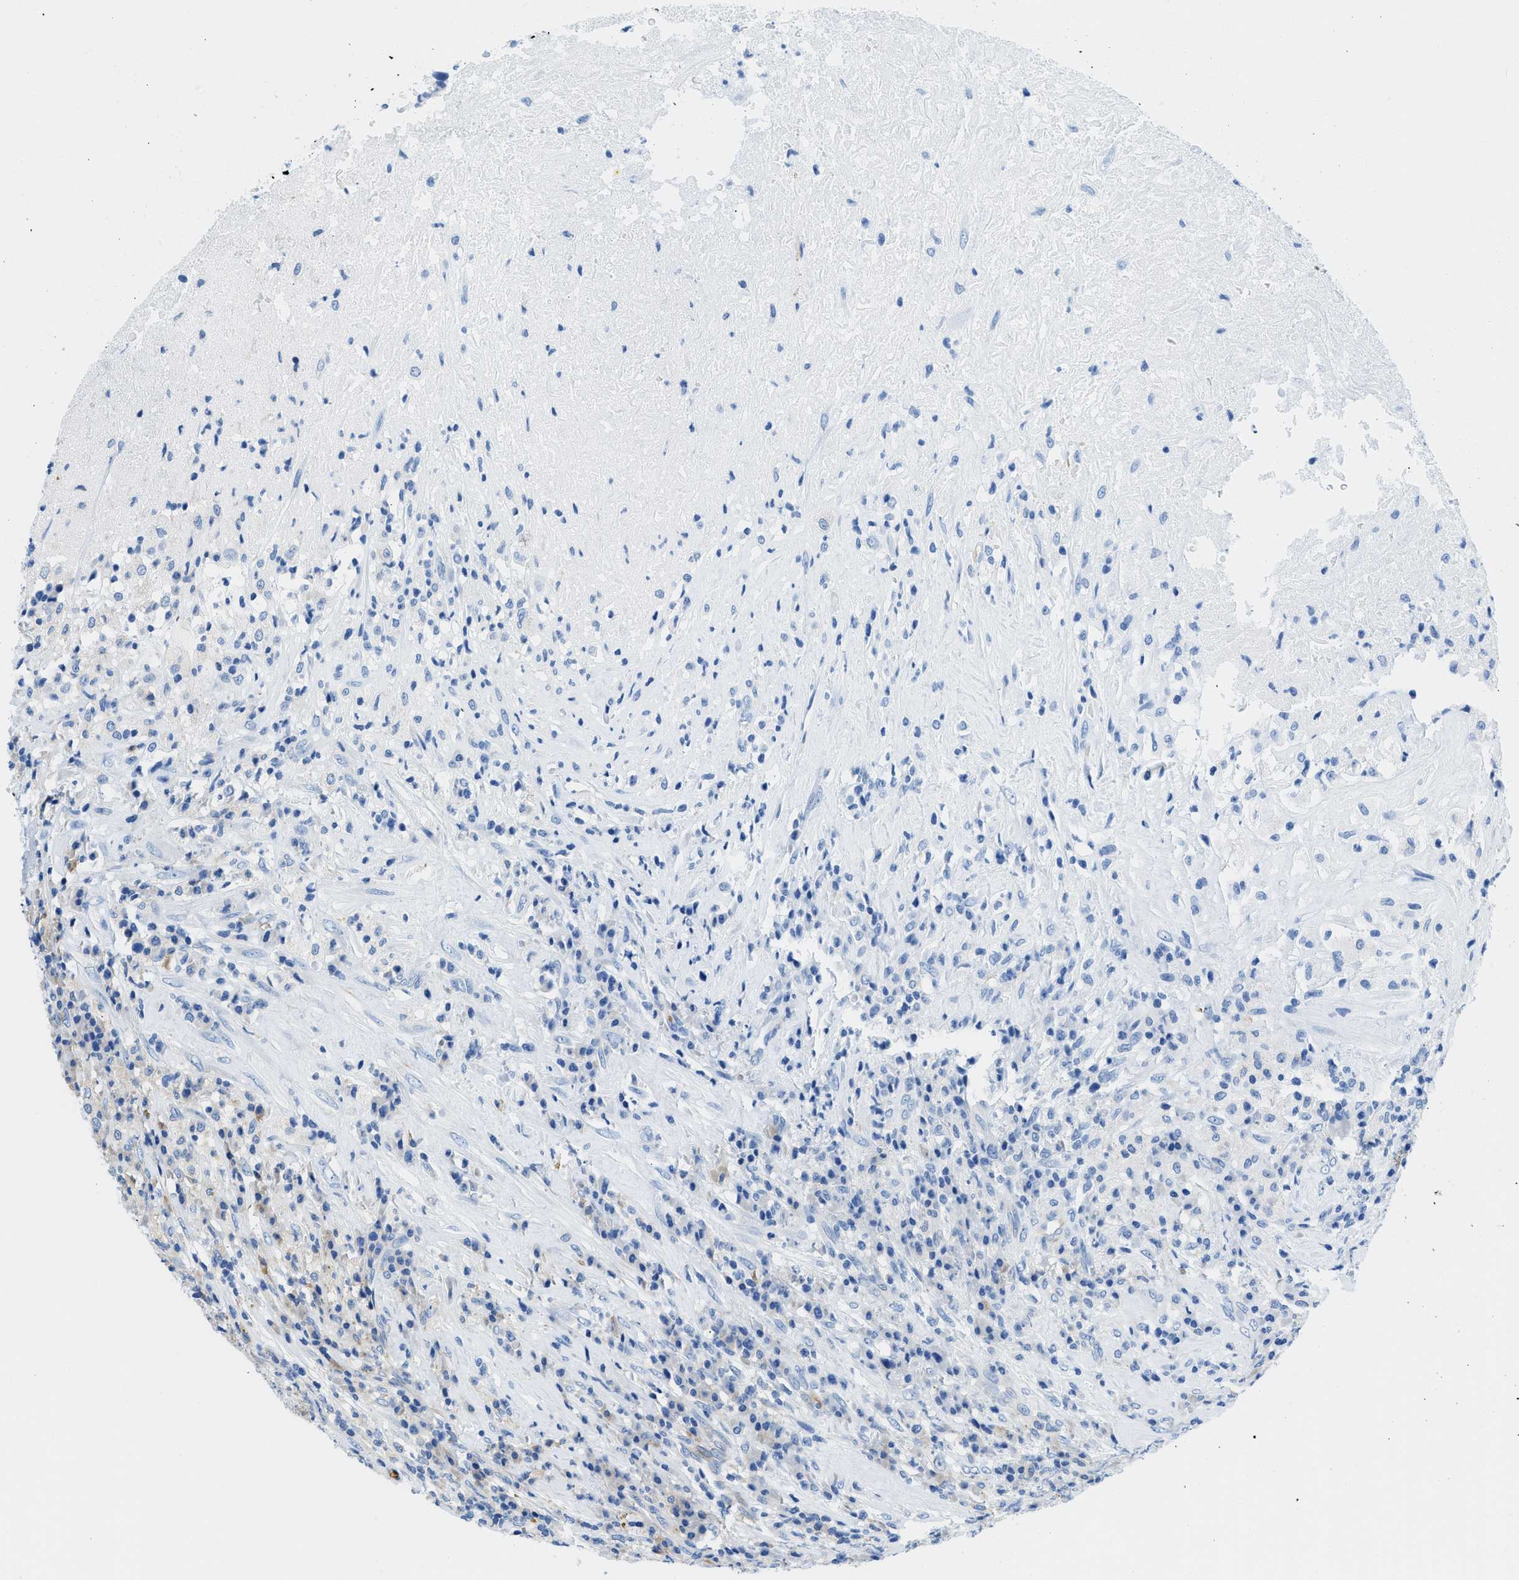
{"staining": {"intensity": "negative", "quantity": "none", "location": "none"}, "tissue": "testis cancer", "cell_type": "Tumor cells", "image_type": "cancer", "snomed": [{"axis": "morphology", "description": "Necrosis, NOS"}, {"axis": "morphology", "description": "Carcinoma, Embryonal, NOS"}, {"axis": "topography", "description": "Testis"}], "caption": "Immunohistochemical staining of testis cancer (embryonal carcinoma) reveals no significant expression in tumor cells. (DAB immunohistochemistry (IHC) with hematoxylin counter stain).", "gene": "ZNF831", "patient": {"sex": "male", "age": 19}}